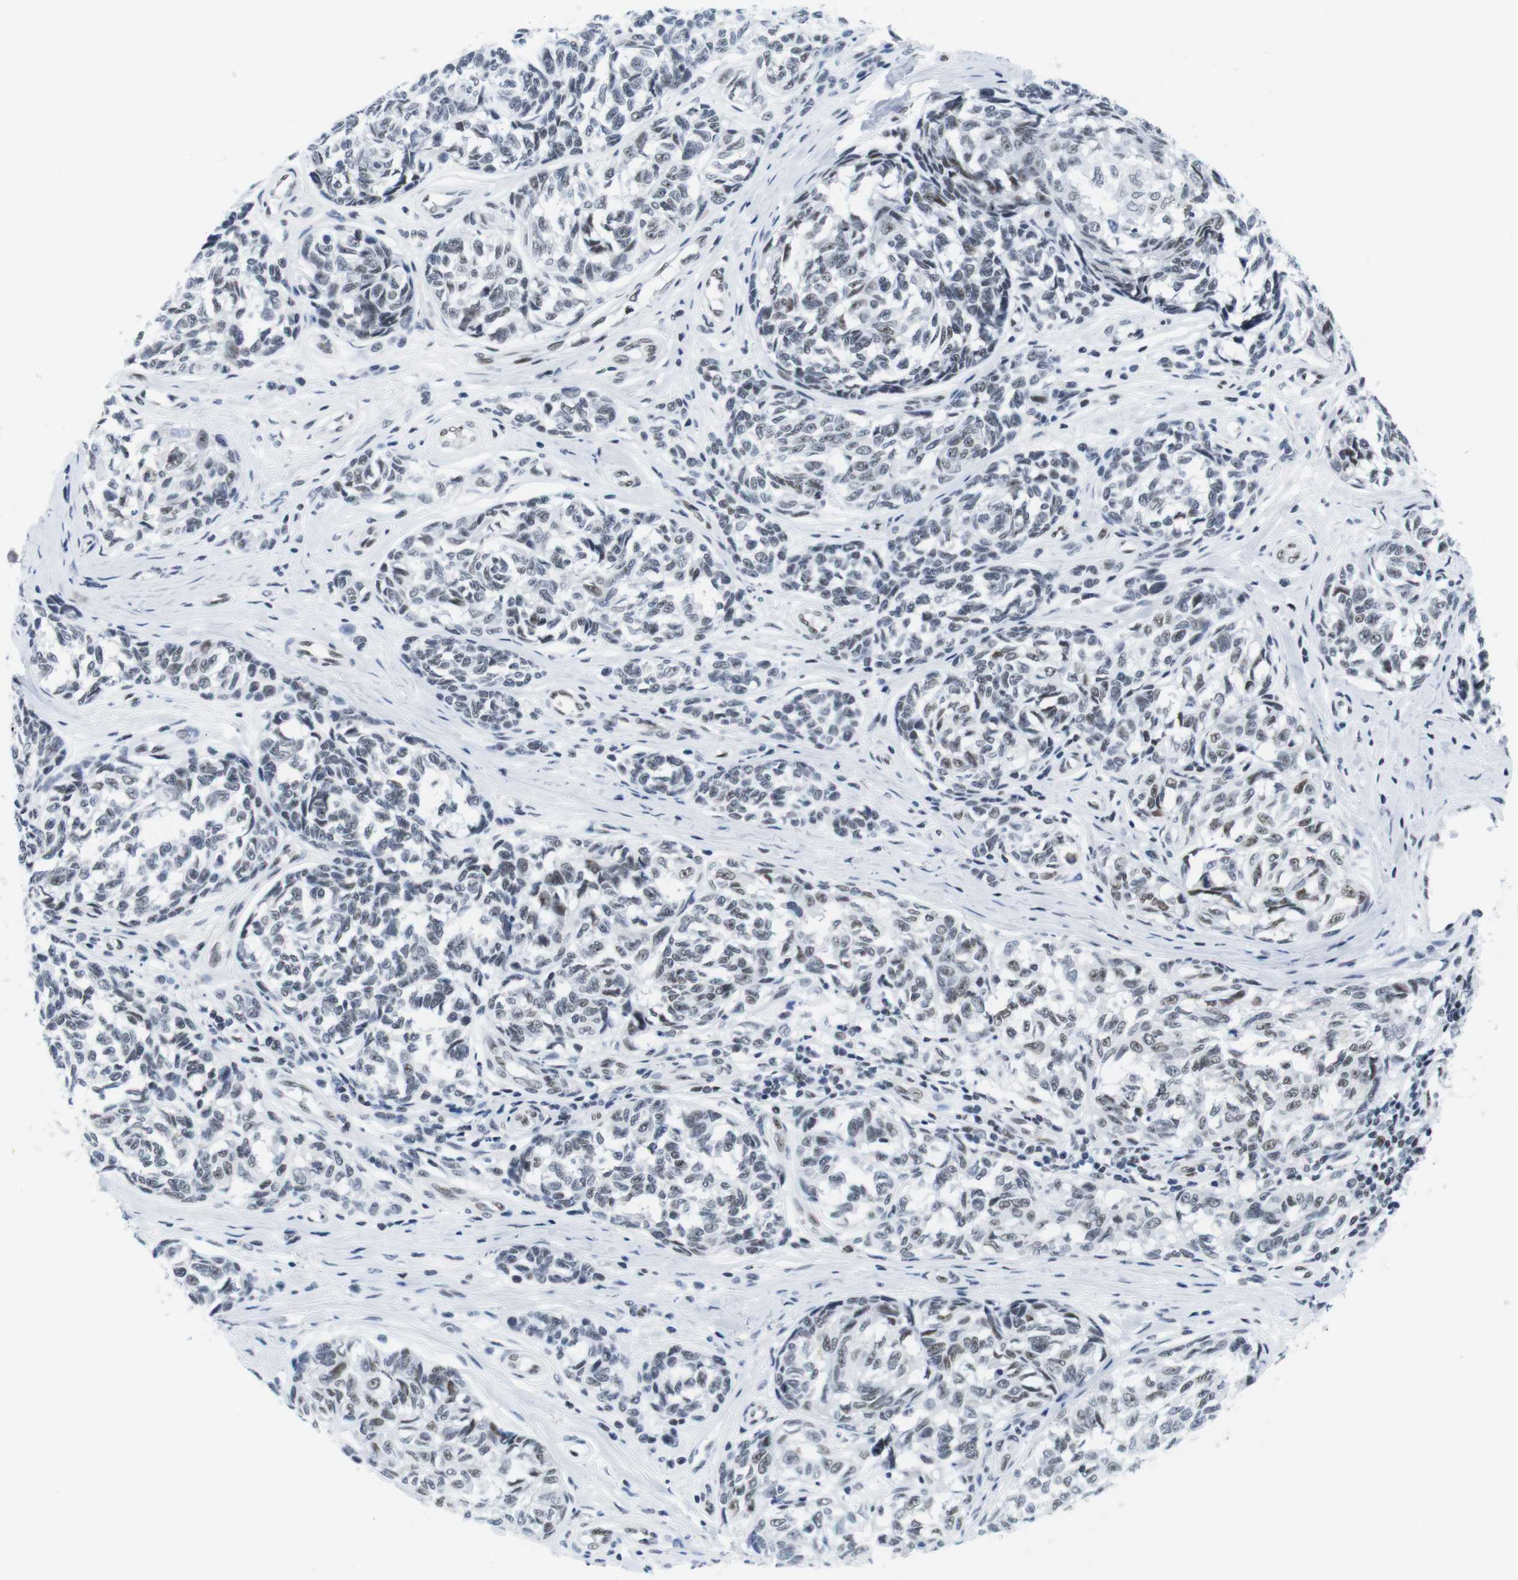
{"staining": {"intensity": "weak", "quantity": "25%-75%", "location": "nuclear"}, "tissue": "melanoma", "cell_type": "Tumor cells", "image_type": "cancer", "snomed": [{"axis": "morphology", "description": "Malignant melanoma, NOS"}, {"axis": "topography", "description": "Skin"}], "caption": "Weak nuclear positivity is present in approximately 25%-75% of tumor cells in melanoma.", "gene": "IFI16", "patient": {"sex": "female", "age": 64}}